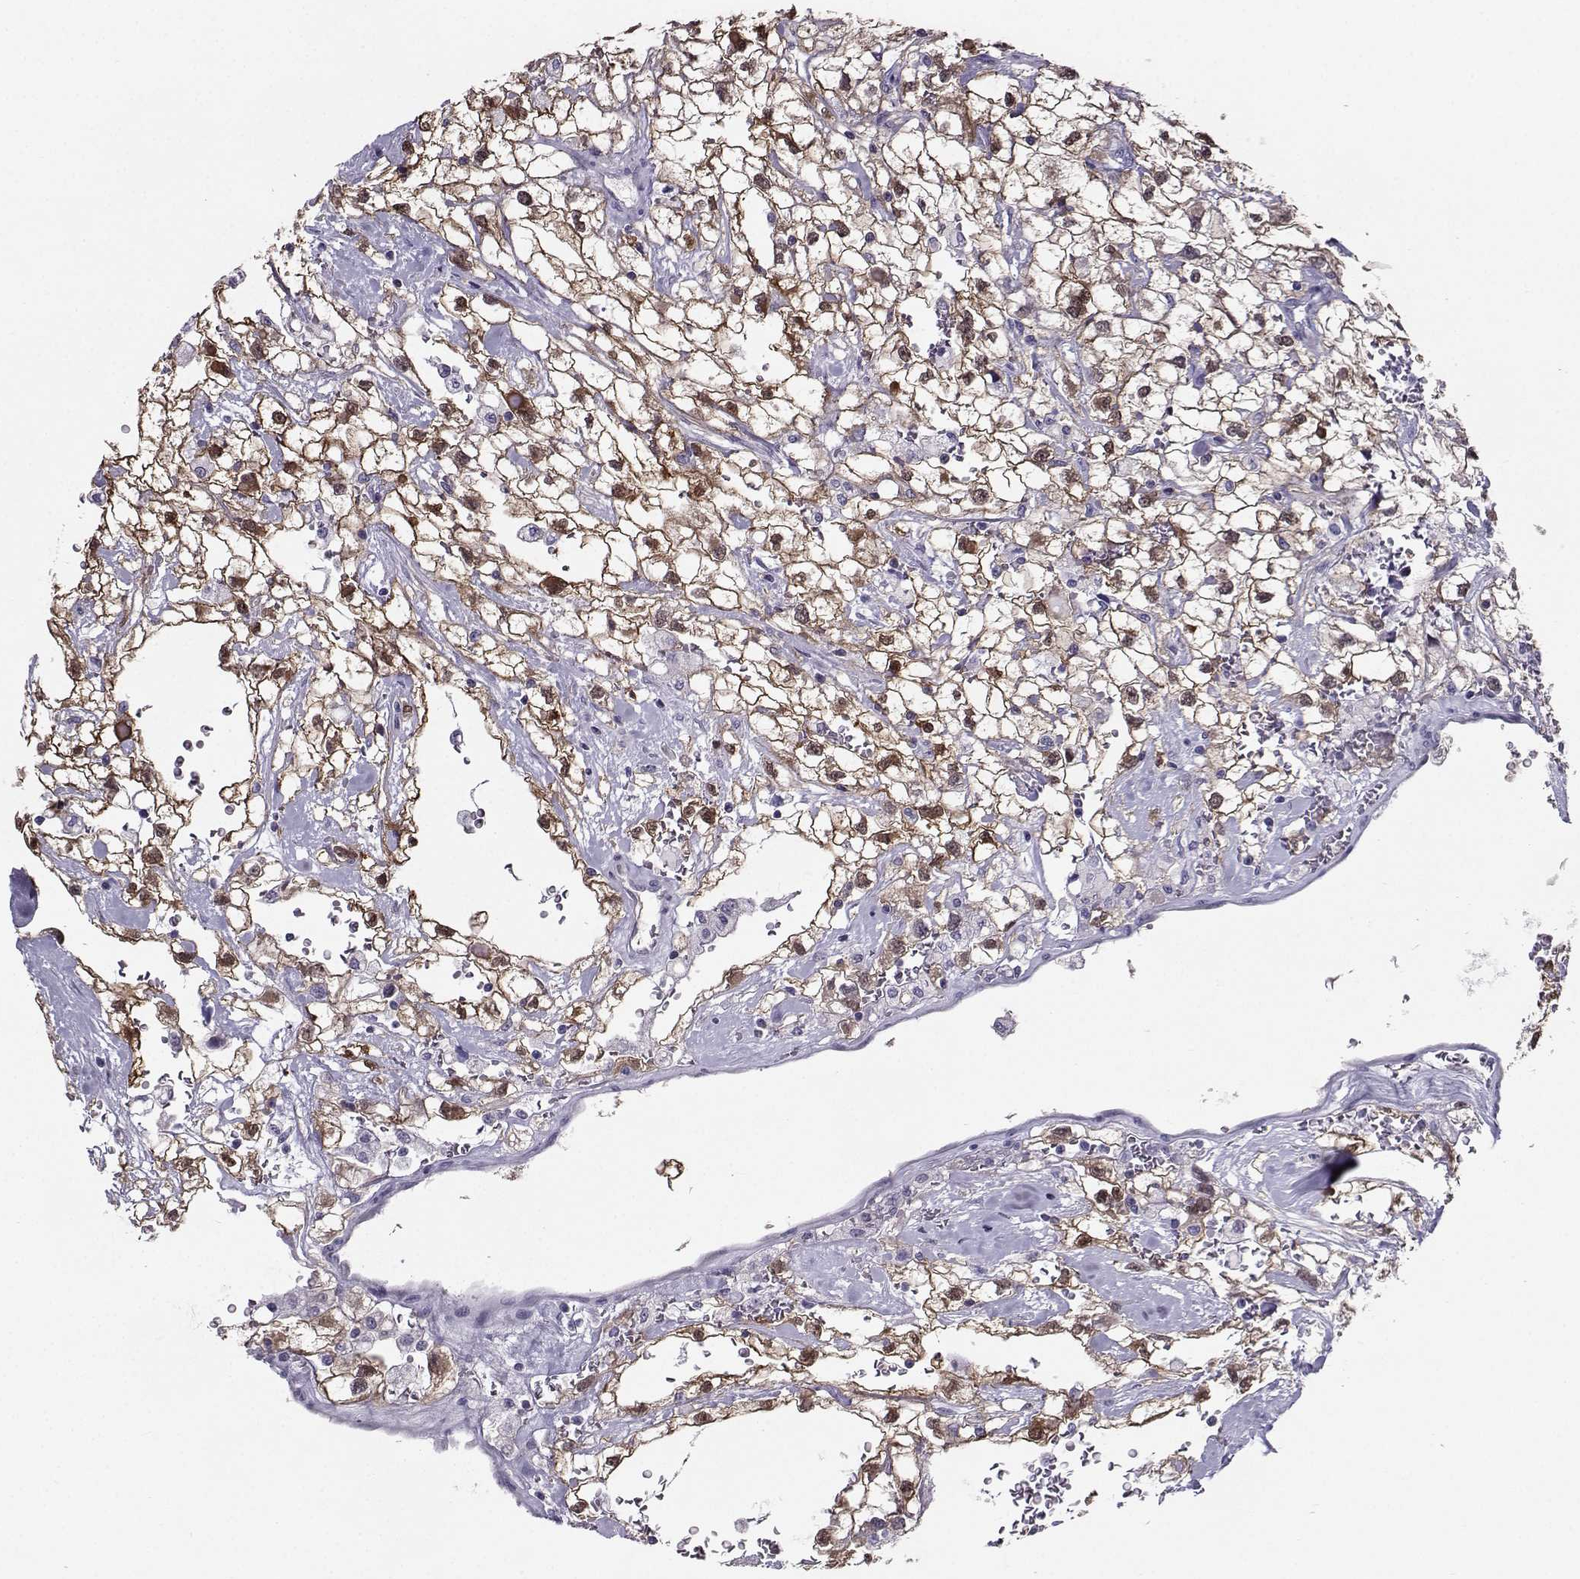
{"staining": {"intensity": "strong", "quantity": ">75%", "location": "cytoplasmic/membranous,nuclear"}, "tissue": "renal cancer", "cell_type": "Tumor cells", "image_type": "cancer", "snomed": [{"axis": "morphology", "description": "Adenocarcinoma, NOS"}, {"axis": "topography", "description": "Kidney"}], "caption": "Protein analysis of renal adenocarcinoma tissue displays strong cytoplasmic/membranous and nuclear staining in approximately >75% of tumor cells. (Brightfield microscopy of DAB IHC at high magnification).", "gene": "PGK1", "patient": {"sex": "male", "age": 59}}